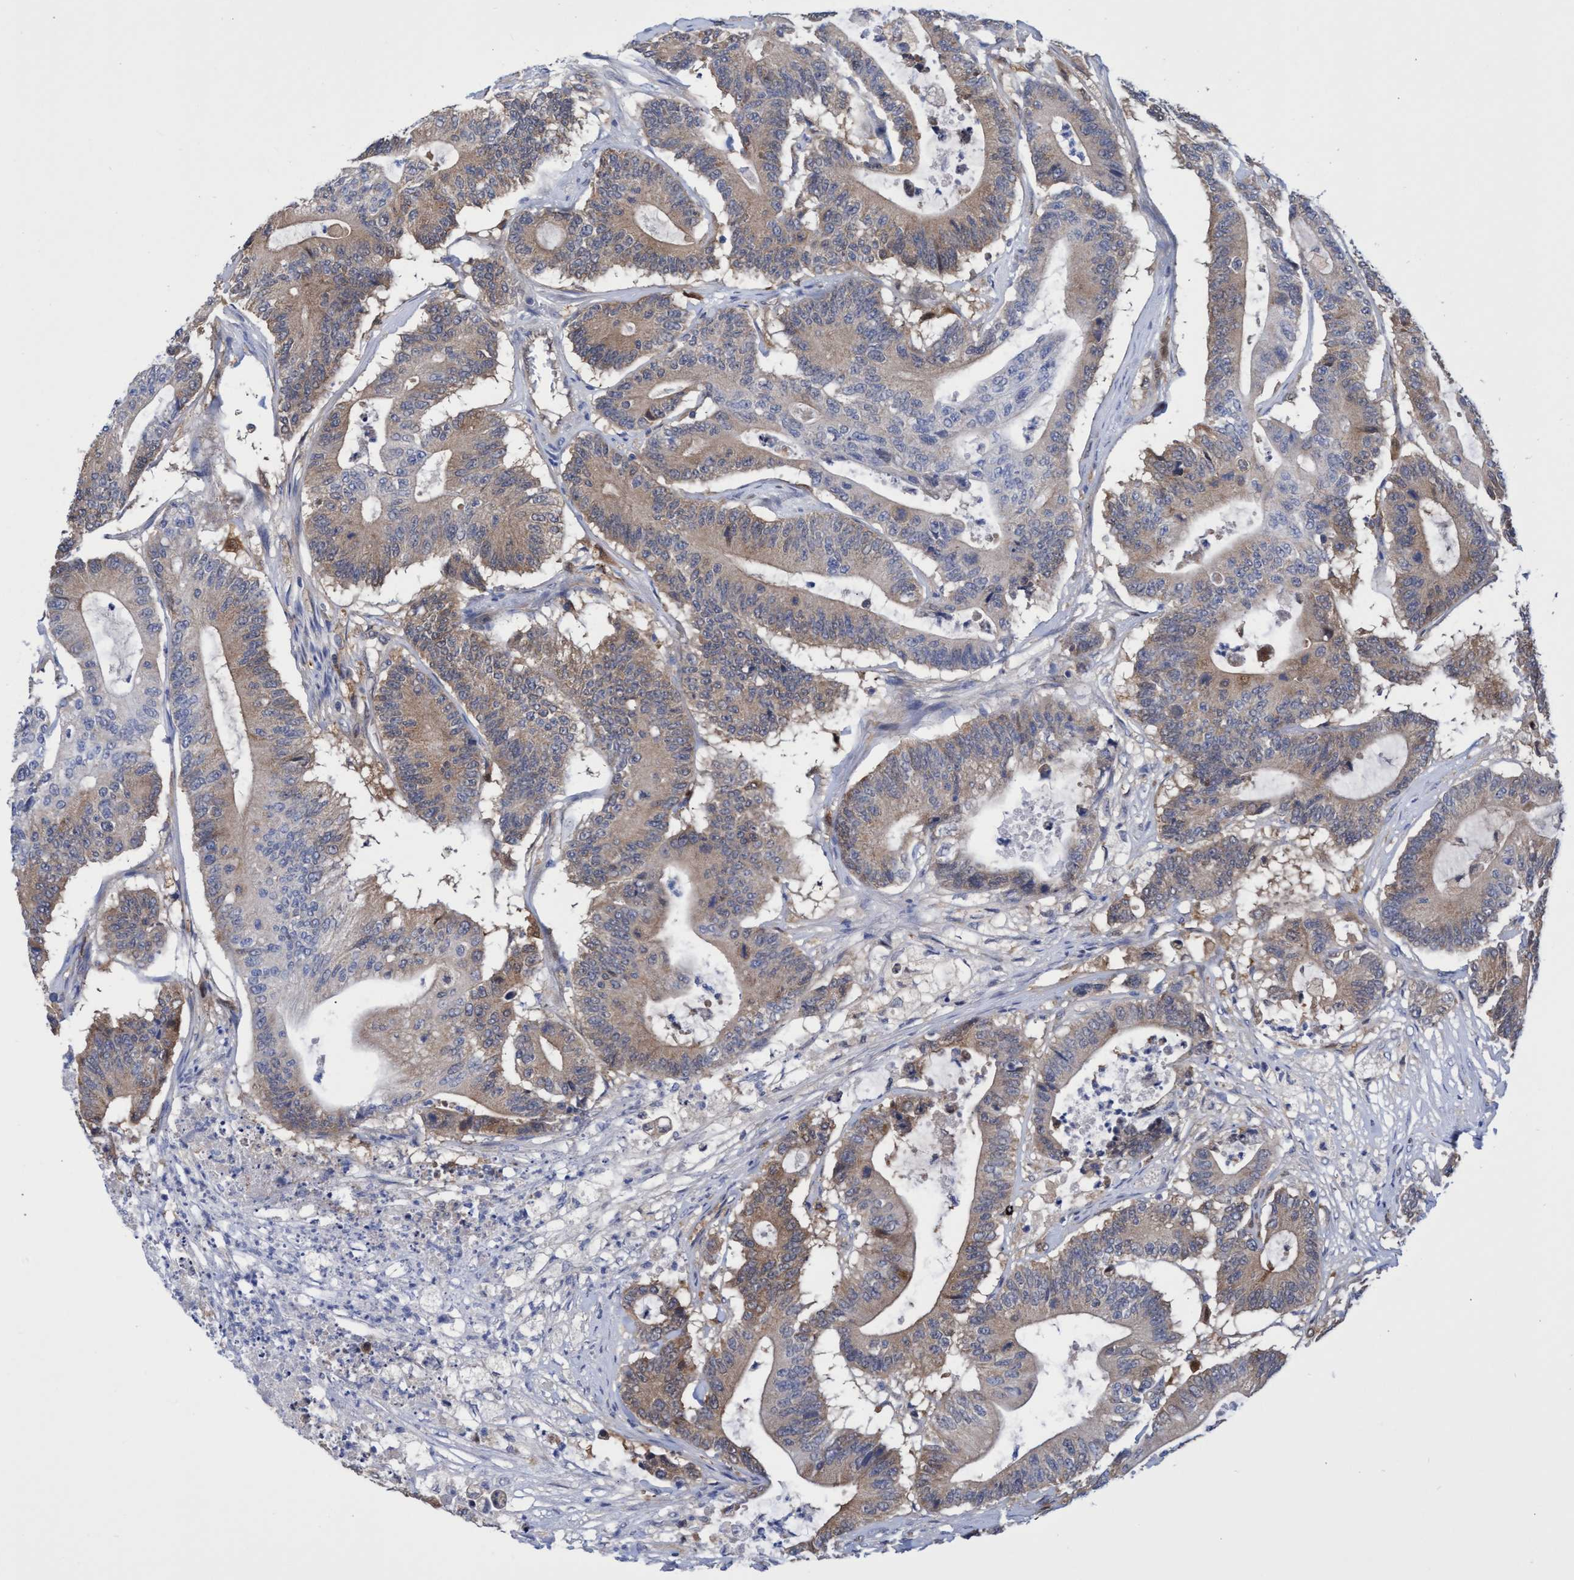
{"staining": {"intensity": "moderate", "quantity": ">75%", "location": "cytoplasmic/membranous"}, "tissue": "colorectal cancer", "cell_type": "Tumor cells", "image_type": "cancer", "snomed": [{"axis": "morphology", "description": "Adenocarcinoma, NOS"}, {"axis": "topography", "description": "Colon"}], "caption": "Protein expression analysis of human colorectal cancer (adenocarcinoma) reveals moderate cytoplasmic/membranous positivity in approximately >75% of tumor cells.", "gene": "PNPO", "patient": {"sex": "female", "age": 84}}